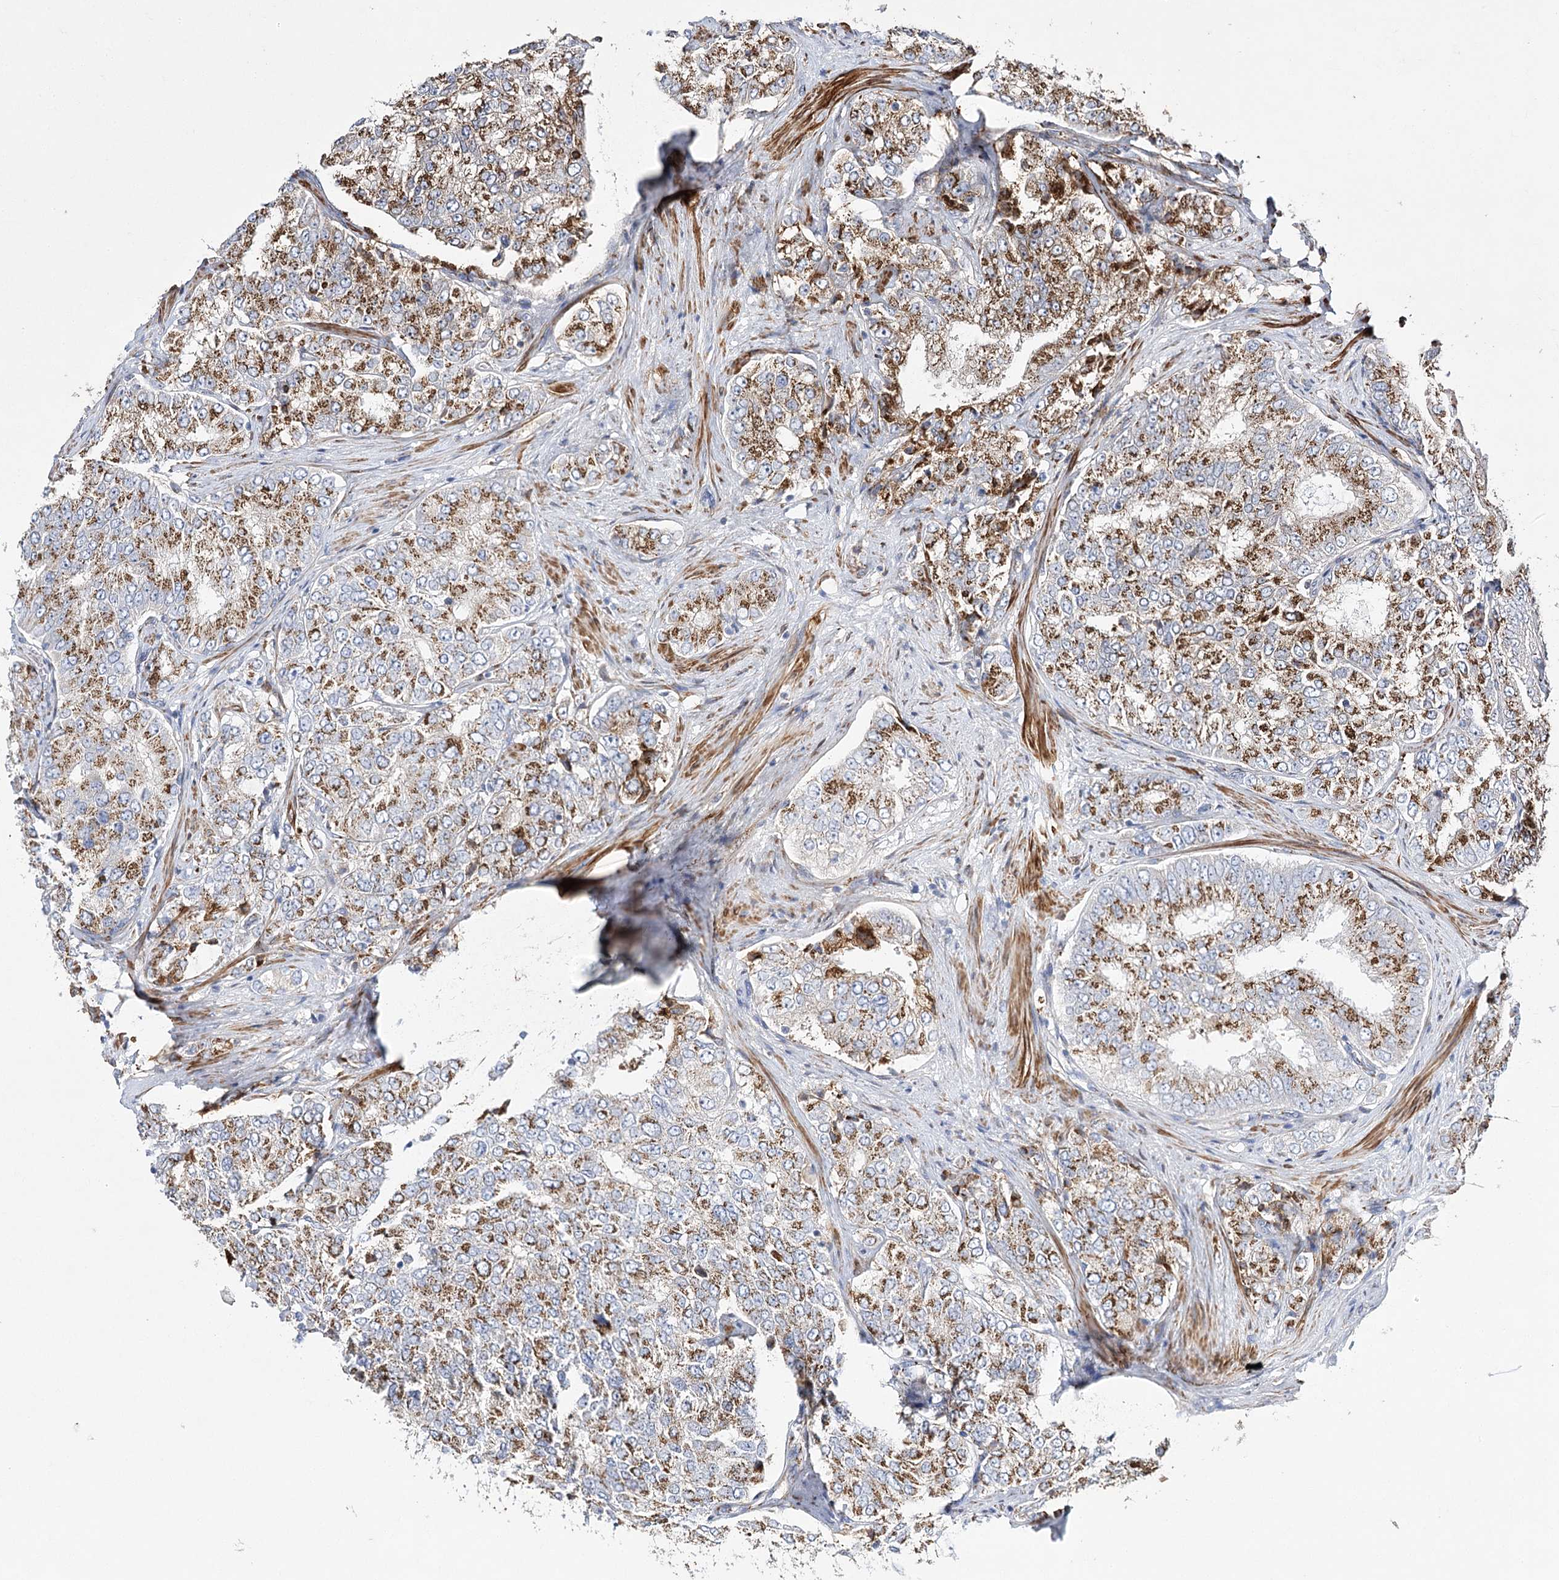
{"staining": {"intensity": "moderate", "quantity": ">75%", "location": "cytoplasmic/membranous"}, "tissue": "prostate cancer", "cell_type": "Tumor cells", "image_type": "cancer", "snomed": [{"axis": "morphology", "description": "Adenocarcinoma, High grade"}, {"axis": "topography", "description": "Prostate"}], "caption": "A high-resolution image shows IHC staining of prostate cancer (adenocarcinoma (high-grade)), which reveals moderate cytoplasmic/membranous positivity in about >75% of tumor cells. The staining is performed using DAB (3,3'-diaminobenzidine) brown chromogen to label protein expression. The nuclei are counter-stained blue using hematoxylin.", "gene": "ABRAXAS2", "patient": {"sex": "male", "age": 58}}